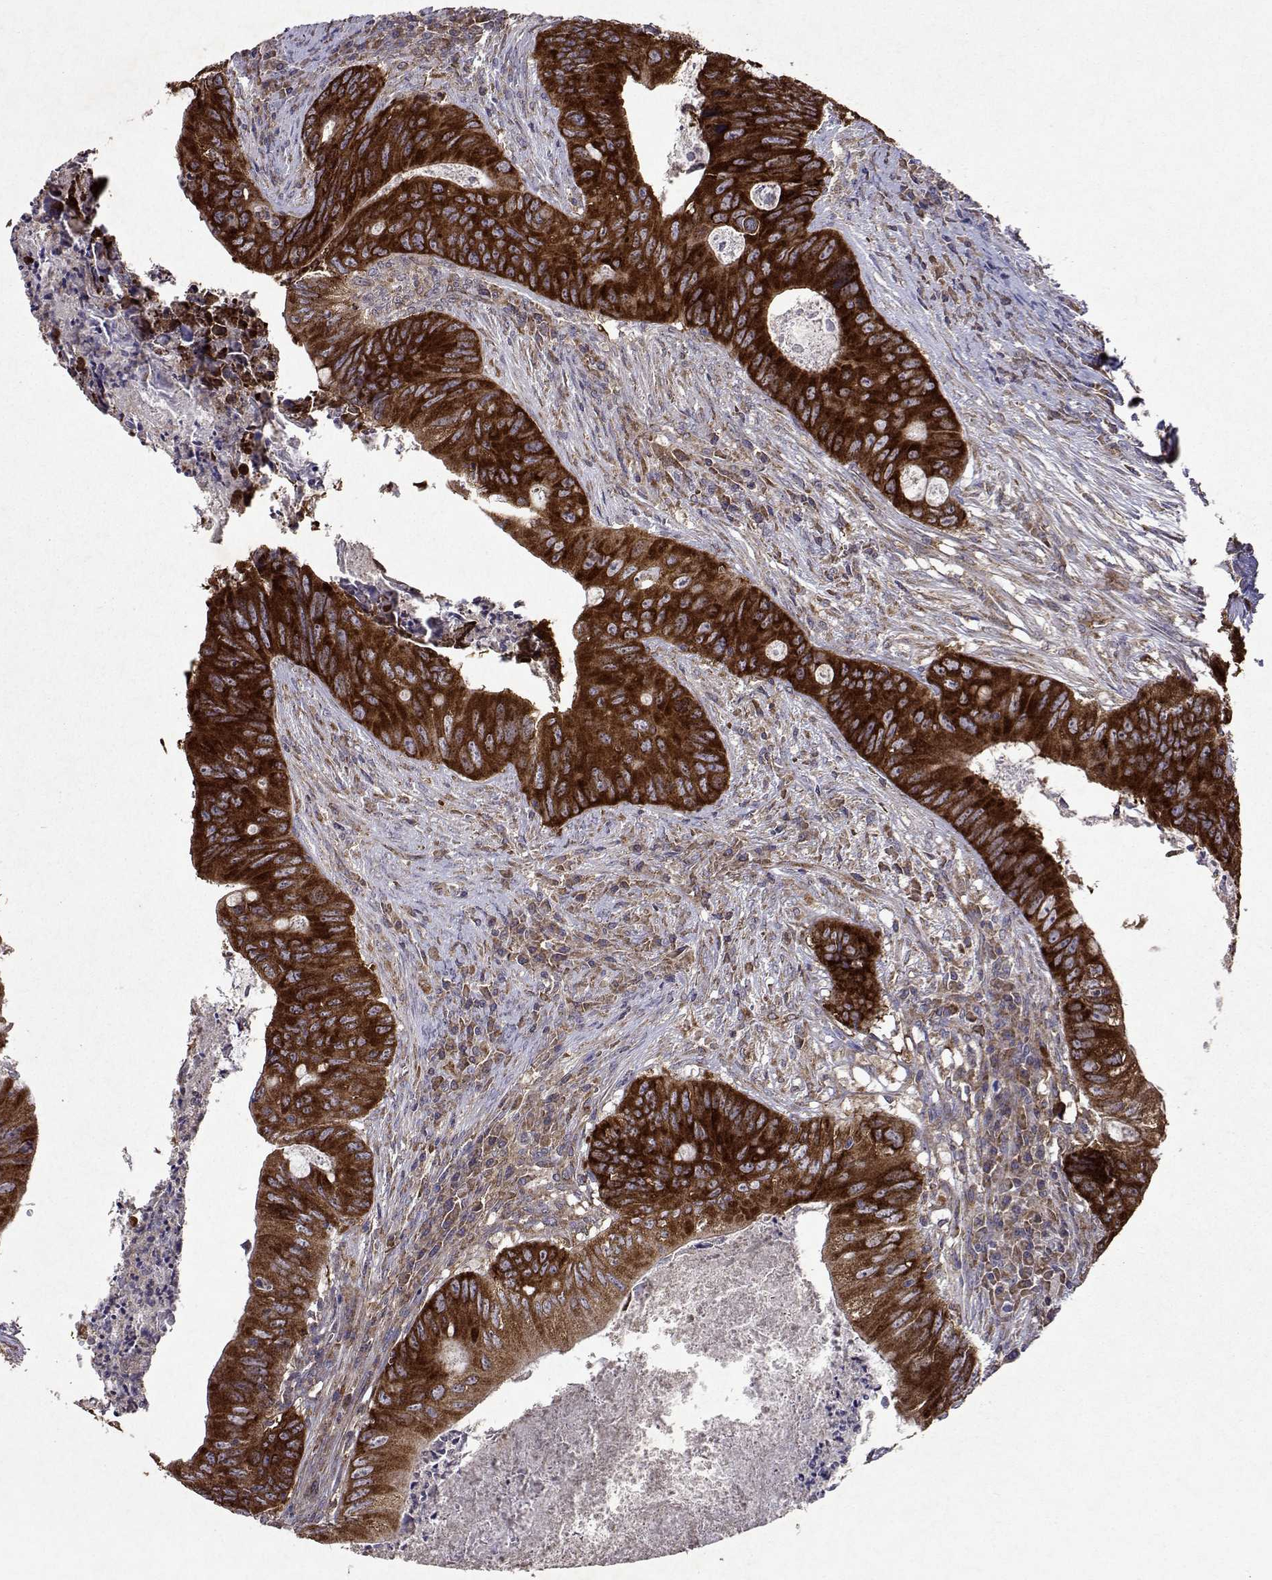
{"staining": {"intensity": "strong", "quantity": ">75%", "location": "cytoplasmic/membranous"}, "tissue": "colorectal cancer", "cell_type": "Tumor cells", "image_type": "cancer", "snomed": [{"axis": "morphology", "description": "Adenocarcinoma, NOS"}, {"axis": "topography", "description": "Colon"}], "caption": "There is high levels of strong cytoplasmic/membranous positivity in tumor cells of colorectal cancer (adenocarcinoma), as demonstrated by immunohistochemical staining (brown color).", "gene": "TARBP2", "patient": {"sex": "female", "age": 74}}